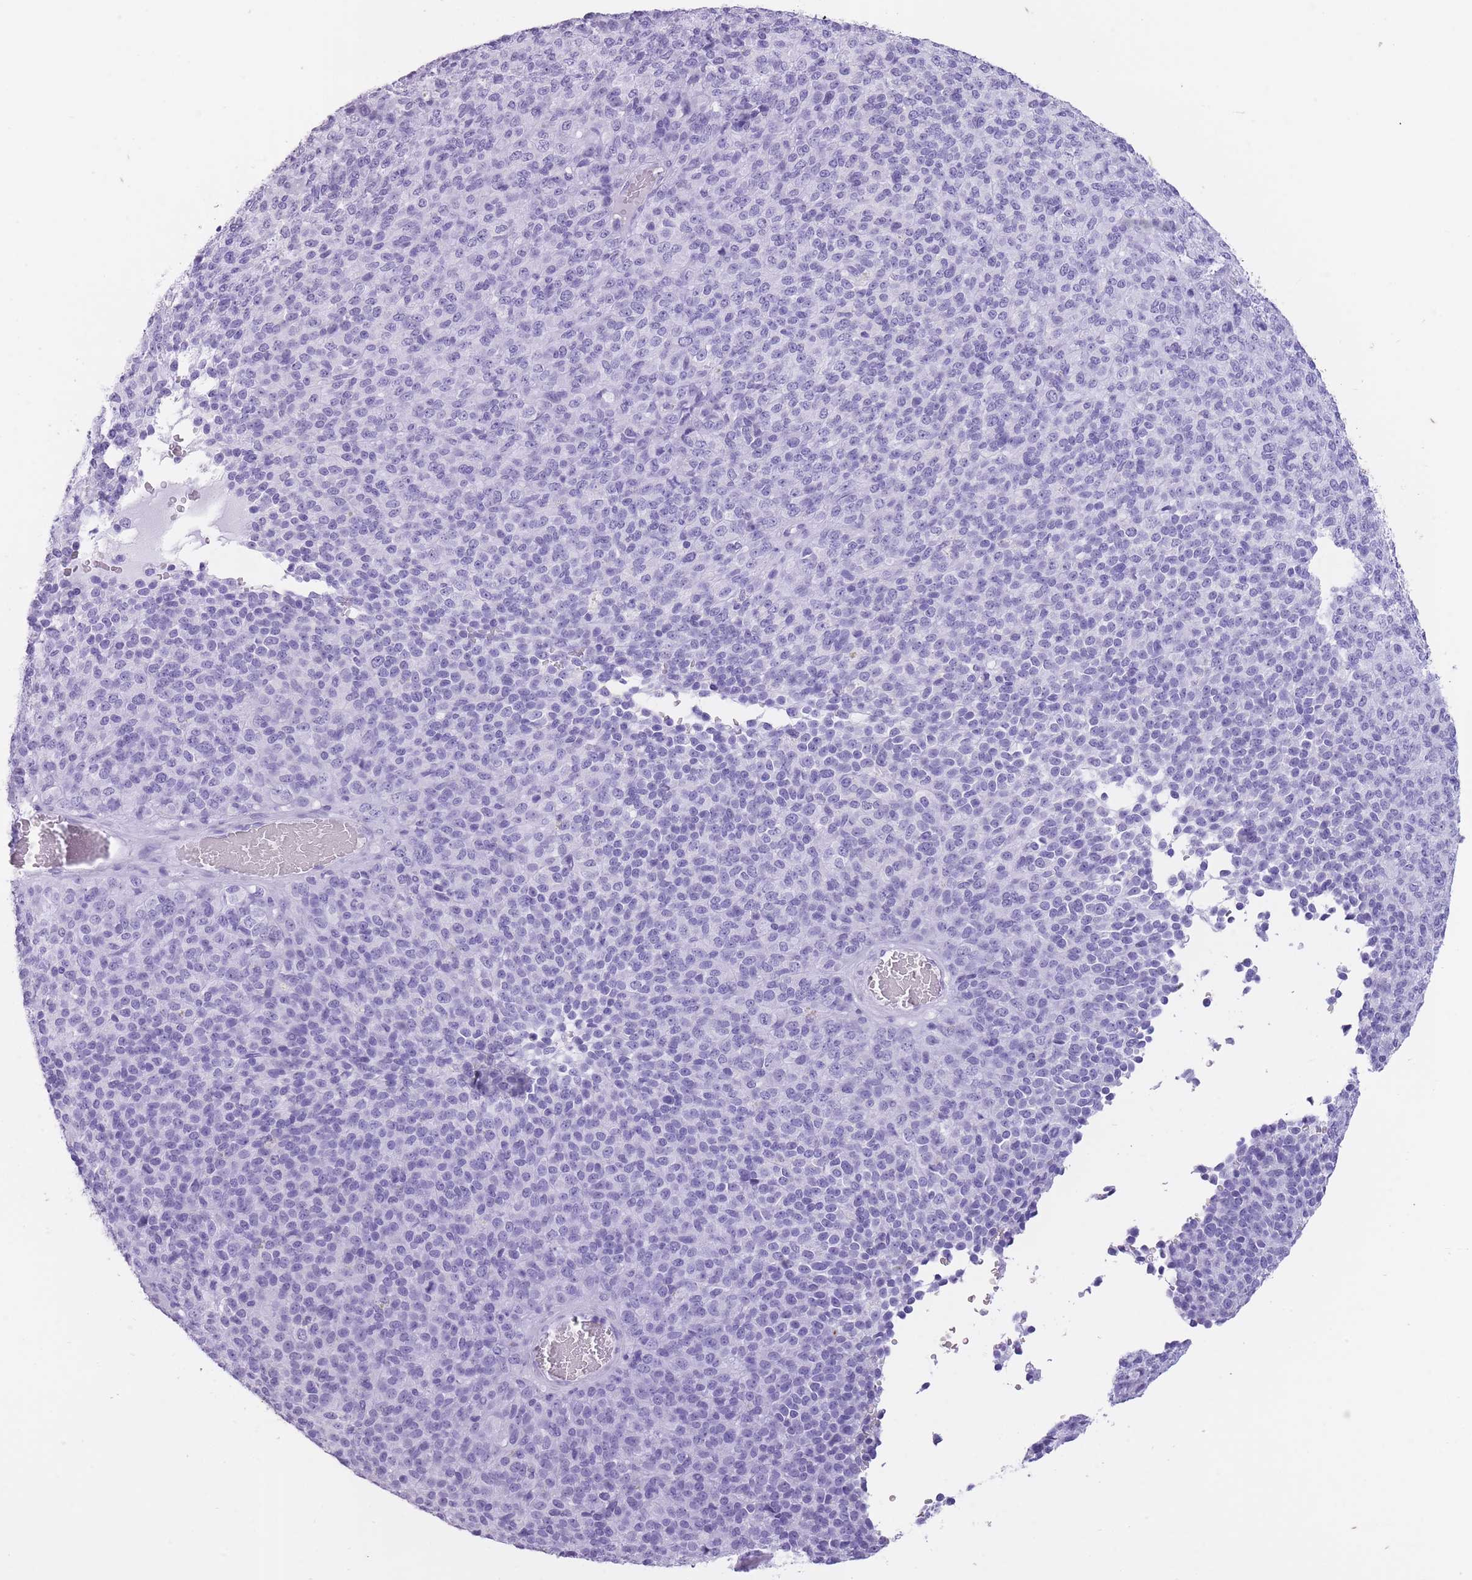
{"staining": {"intensity": "negative", "quantity": "none", "location": "none"}, "tissue": "melanoma", "cell_type": "Tumor cells", "image_type": "cancer", "snomed": [{"axis": "morphology", "description": "Malignant melanoma, Metastatic site"}, {"axis": "topography", "description": "Brain"}], "caption": "An IHC photomicrograph of malignant melanoma (metastatic site) is shown. There is no staining in tumor cells of malignant melanoma (metastatic site).", "gene": "OR4F21", "patient": {"sex": "female", "age": 56}}